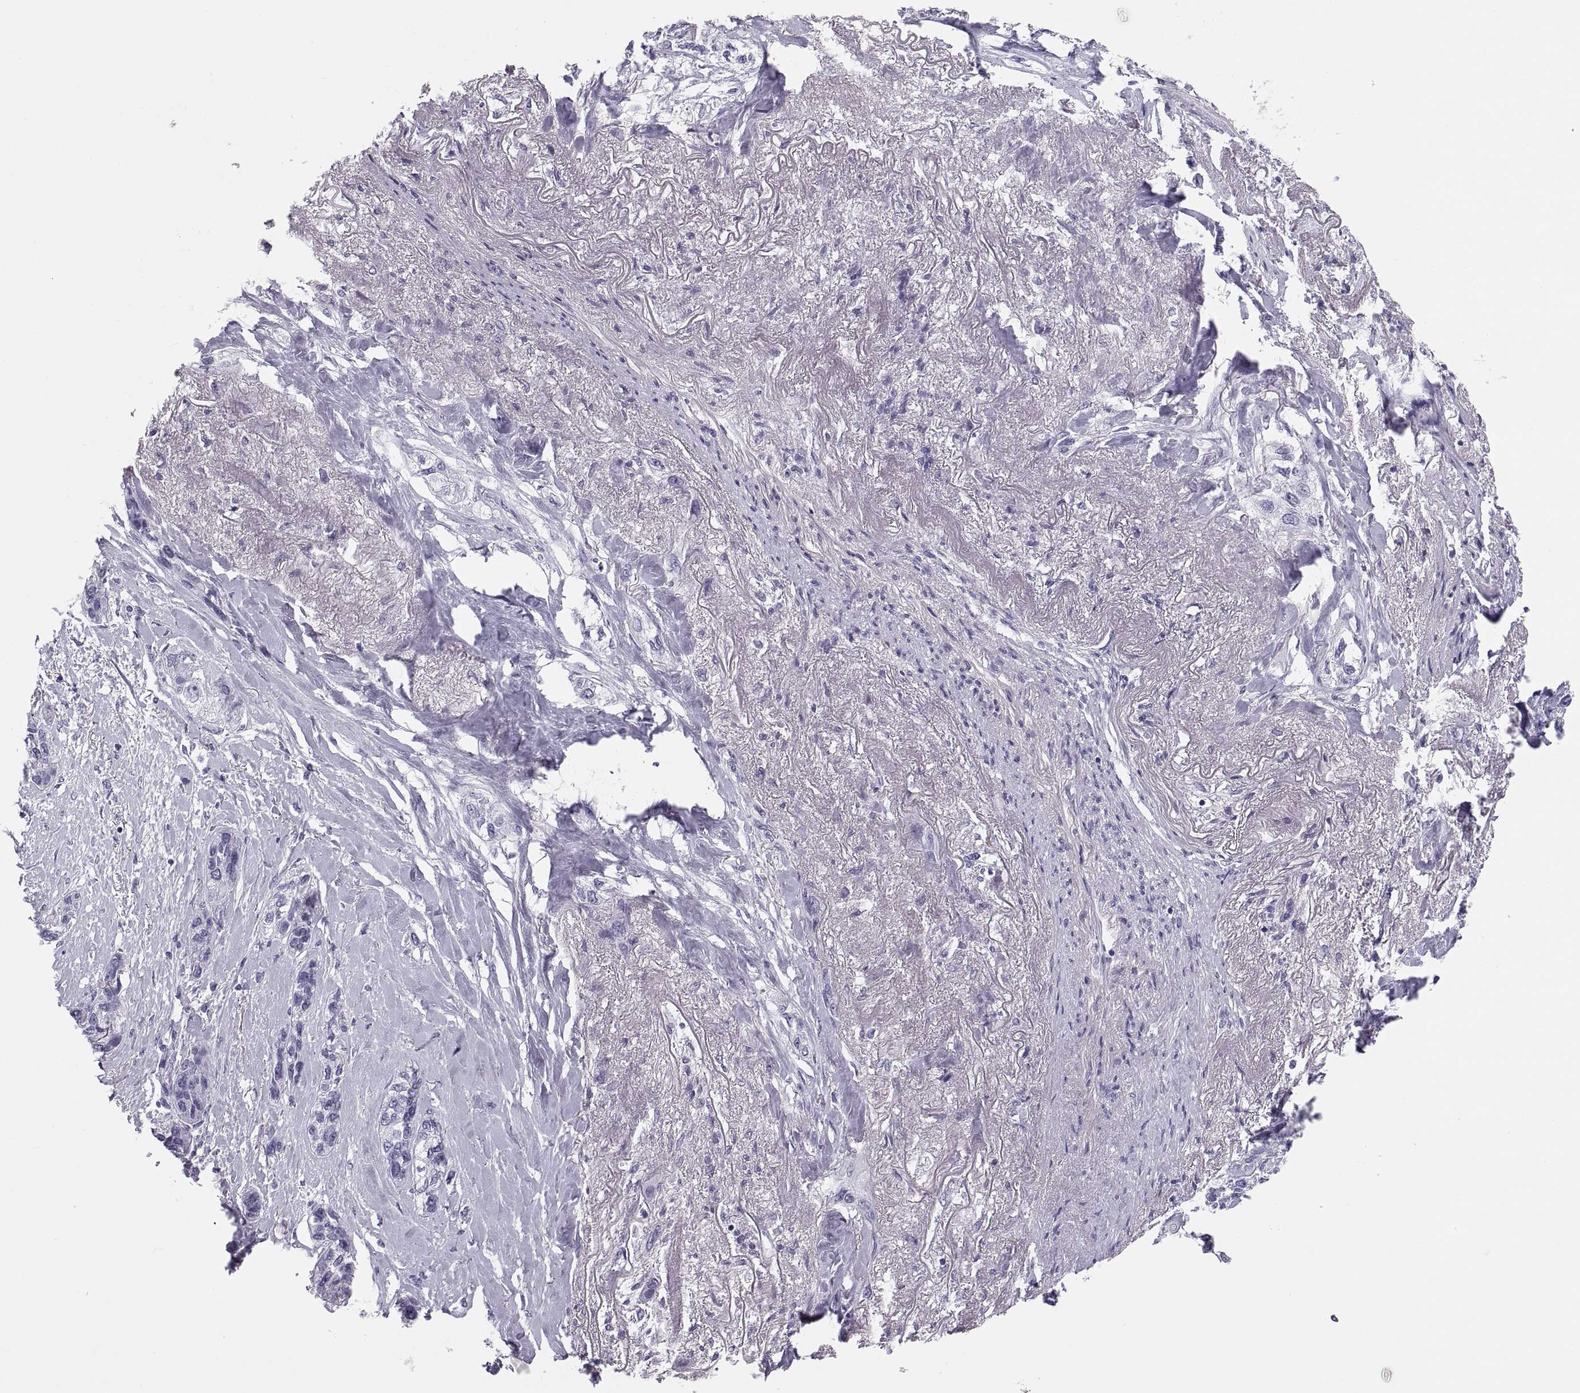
{"staining": {"intensity": "negative", "quantity": "none", "location": "none"}, "tissue": "lung cancer", "cell_type": "Tumor cells", "image_type": "cancer", "snomed": [{"axis": "morphology", "description": "Squamous cell carcinoma, NOS"}, {"axis": "topography", "description": "Lung"}], "caption": "The photomicrograph displays no staining of tumor cells in lung cancer. (Immunohistochemistry, brightfield microscopy, high magnification).", "gene": "PAX2", "patient": {"sex": "female", "age": 70}}